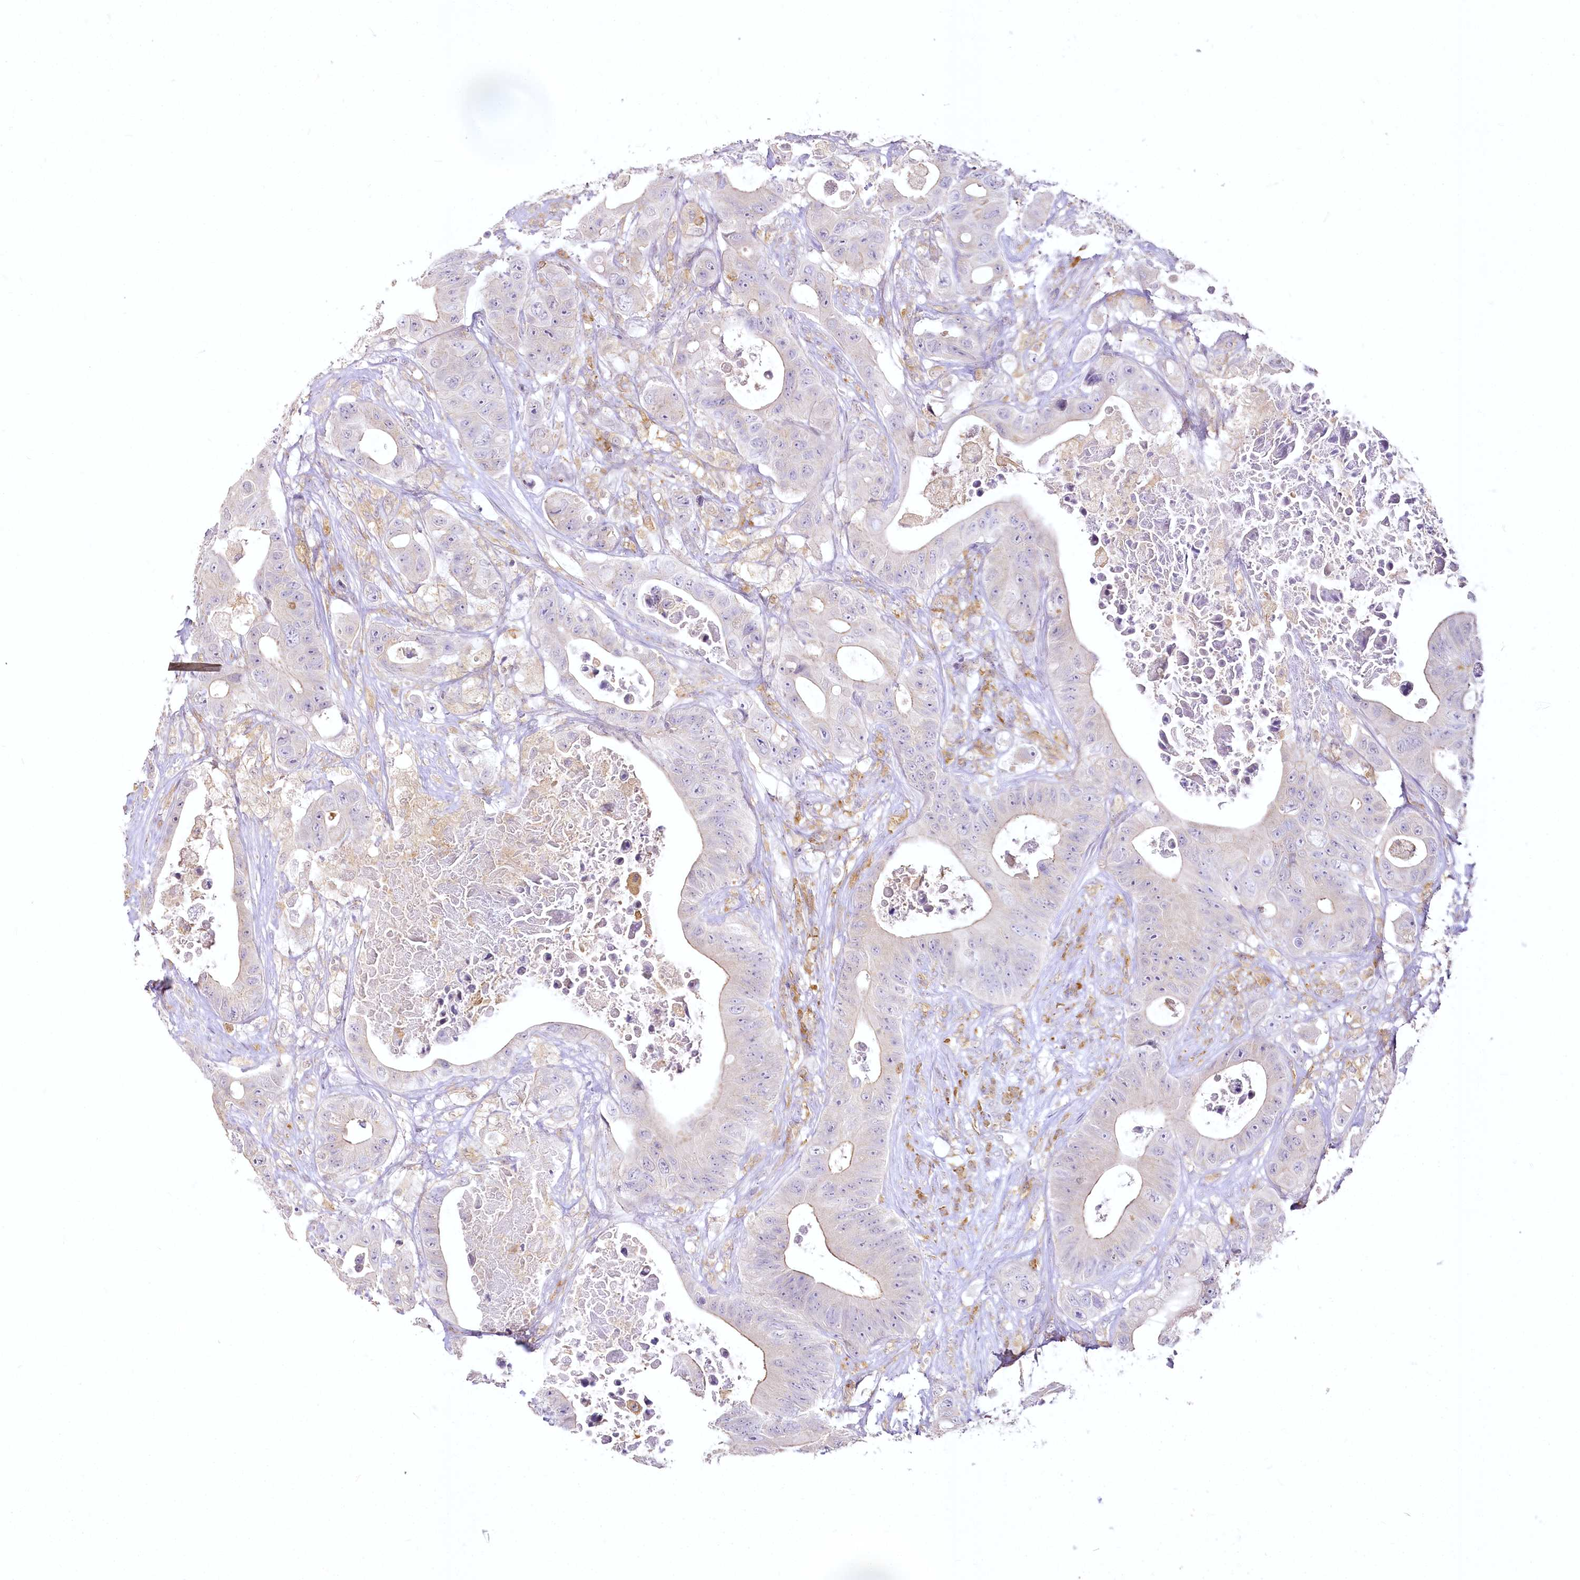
{"staining": {"intensity": "negative", "quantity": "none", "location": "none"}, "tissue": "colorectal cancer", "cell_type": "Tumor cells", "image_type": "cancer", "snomed": [{"axis": "morphology", "description": "Adenocarcinoma, NOS"}, {"axis": "topography", "description": "Colon"}], "caption": "This photomicrograph is of colorectal cancer stained with immunohistochemistry (IHC) to label a protein in brown with the nuclei are counter-stained blue. There is no expression in tumor cells.", "gene": "DOCK2", "patient": {"sex": "female", "age": 46}}